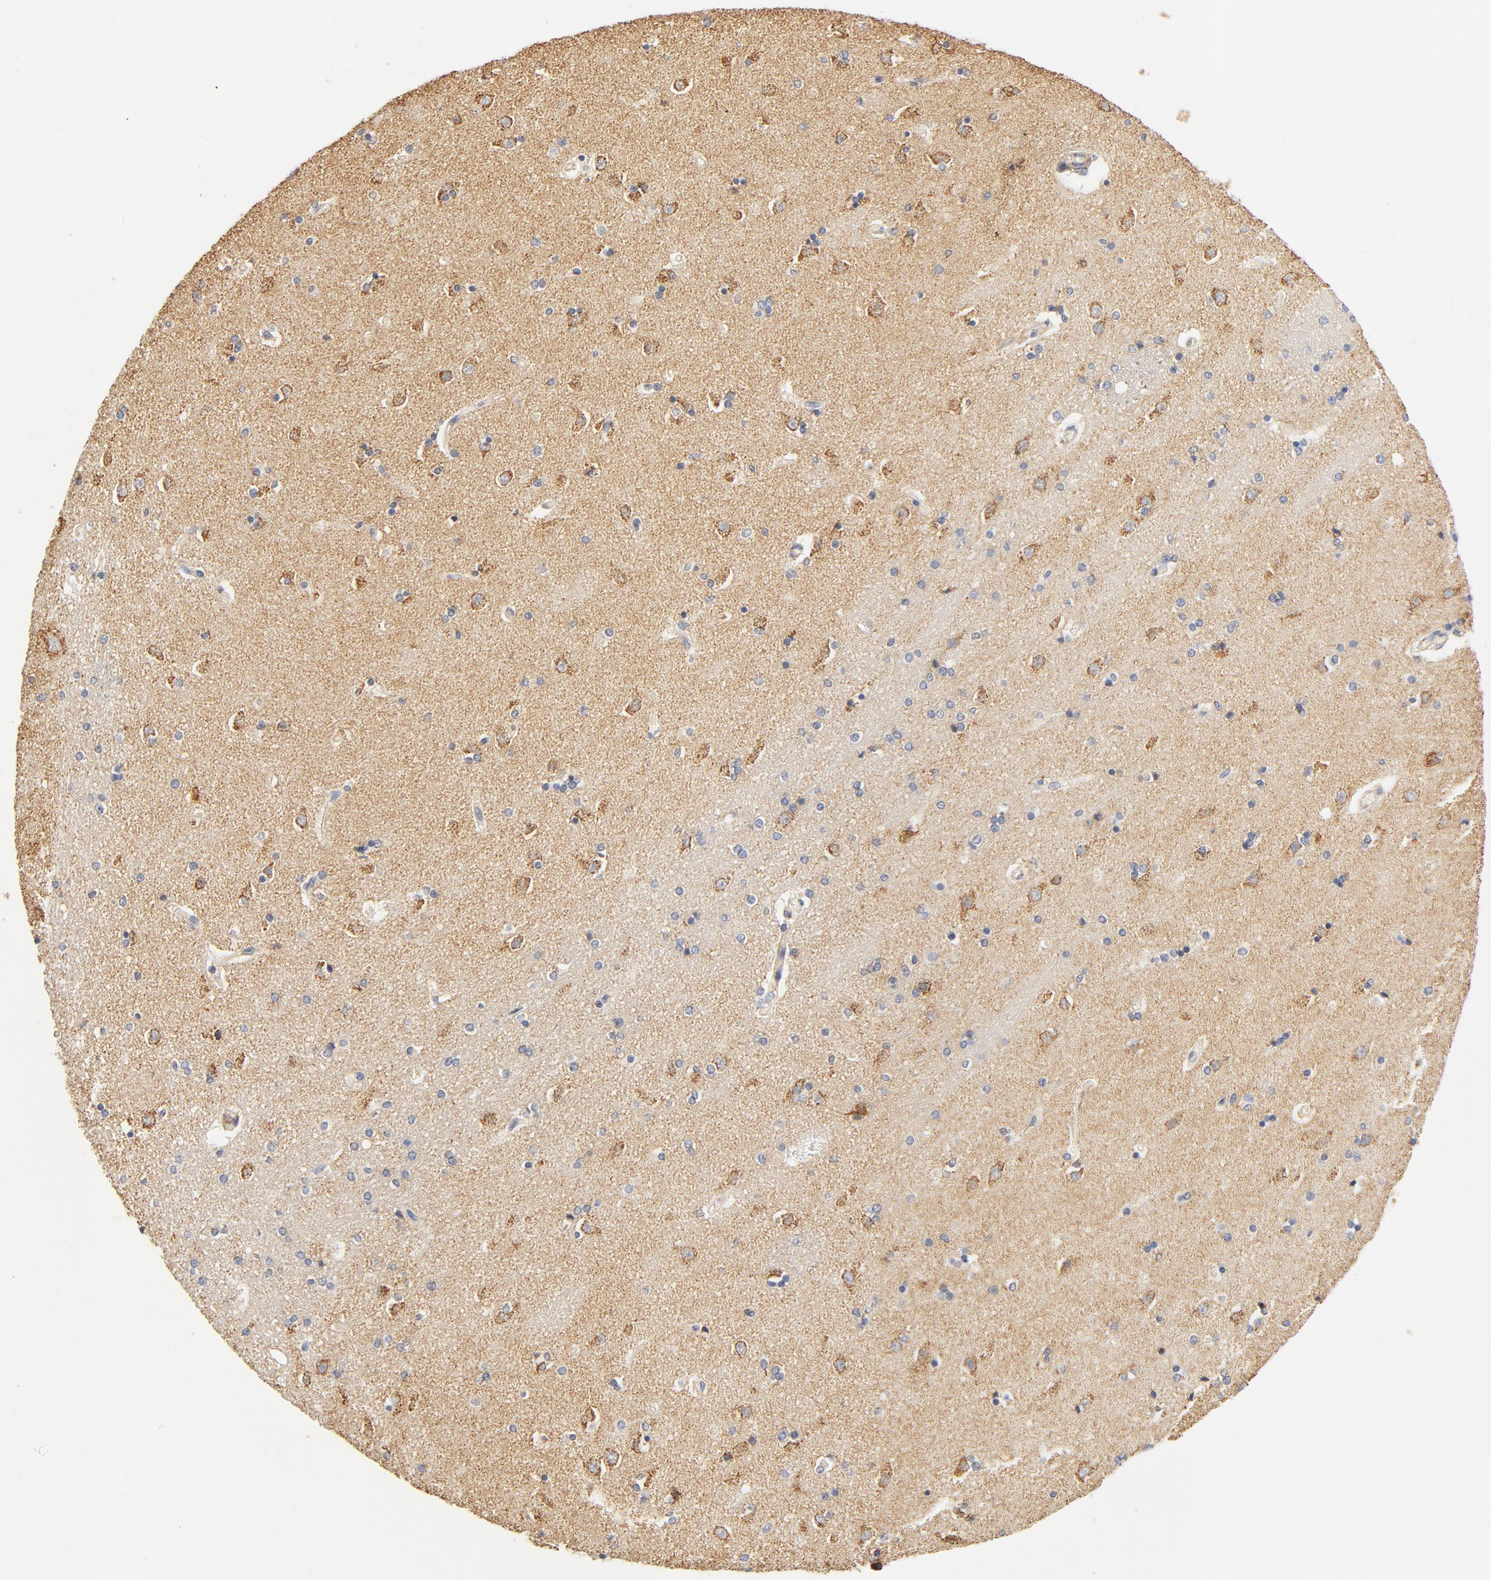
{"staining": {"intensity": "weak", "quantity": "<25%", "location": "cytoplasmic/membranous"}, "tissue": "caudate", "cell_type": "Glial cells", "image_type": "normal", "snomed": [{"axis": "morphology", "description": "Normal tissue, NOS"}, {"axis": "topography", "description": "Lateral ventricle wall"}], "caption": "Glial cells show no significant protein staining in normal caudate. (DAB immunohistochemistry (IHC) with hematoxylin counter stain).", "gene": "COX4I1", "patient": {"sex": "female", "age": 54}}